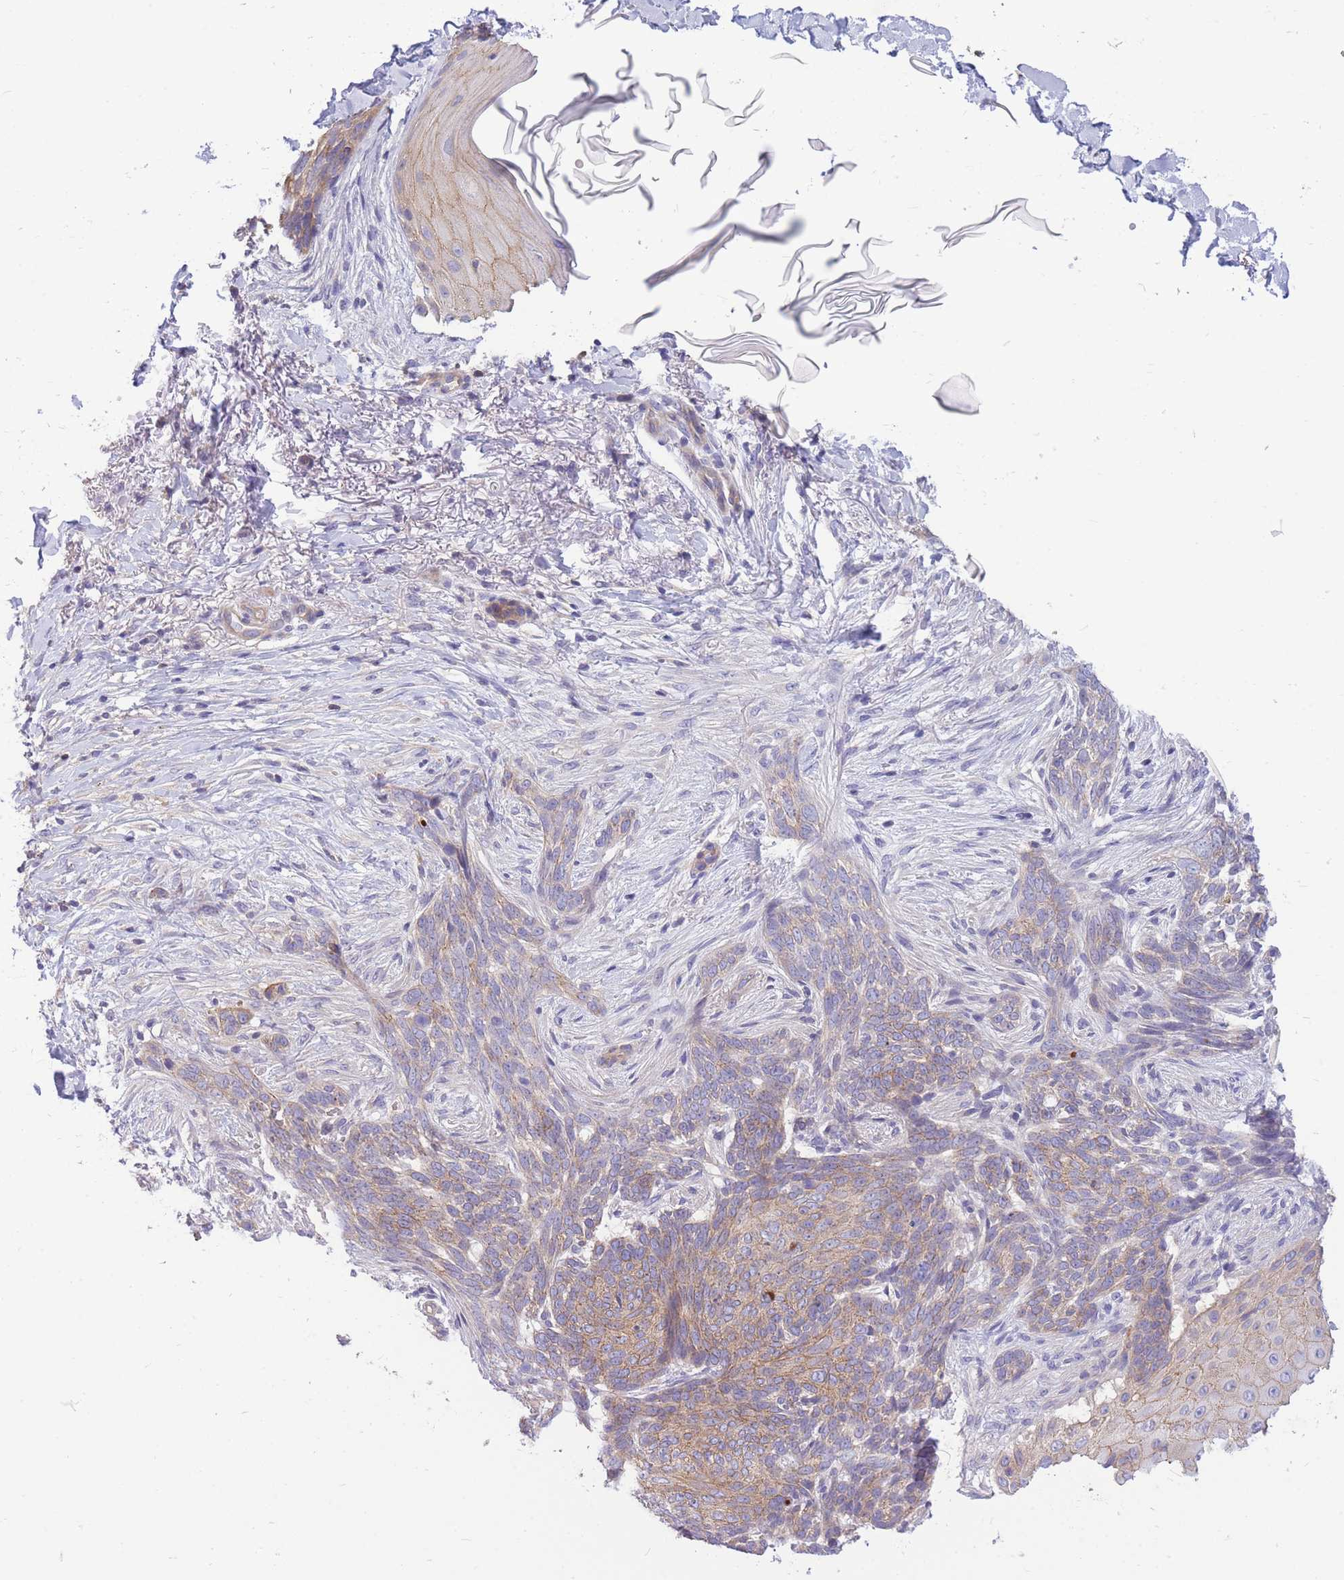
{"staining": {"intensity": "moderate", "quantity": "25%-75%", "location": "cytoplasmic/membranous"}, "tissue": "skin cancer", "cell_type": "Tumor cells", "image_type": "cancer", "snomed": [{"axis": "morphology", "description": "Normal tissue, NOS"}, {"axis": "morphology", "description": "Basal cell carcinoma"}, {"axis": "topography", "description": "Skin"}], "caption": "Brown immunohistochemical staining in skin basal cell carcinoma exhibits moderate cytoplasmic/membranous positivity in approximately 25%-75% of tumor cells. (Brightfield microscopy of DAB IHC at high magnification).", "gene": "OR5T1", "patient": {"sex": "female", "age": 67}}